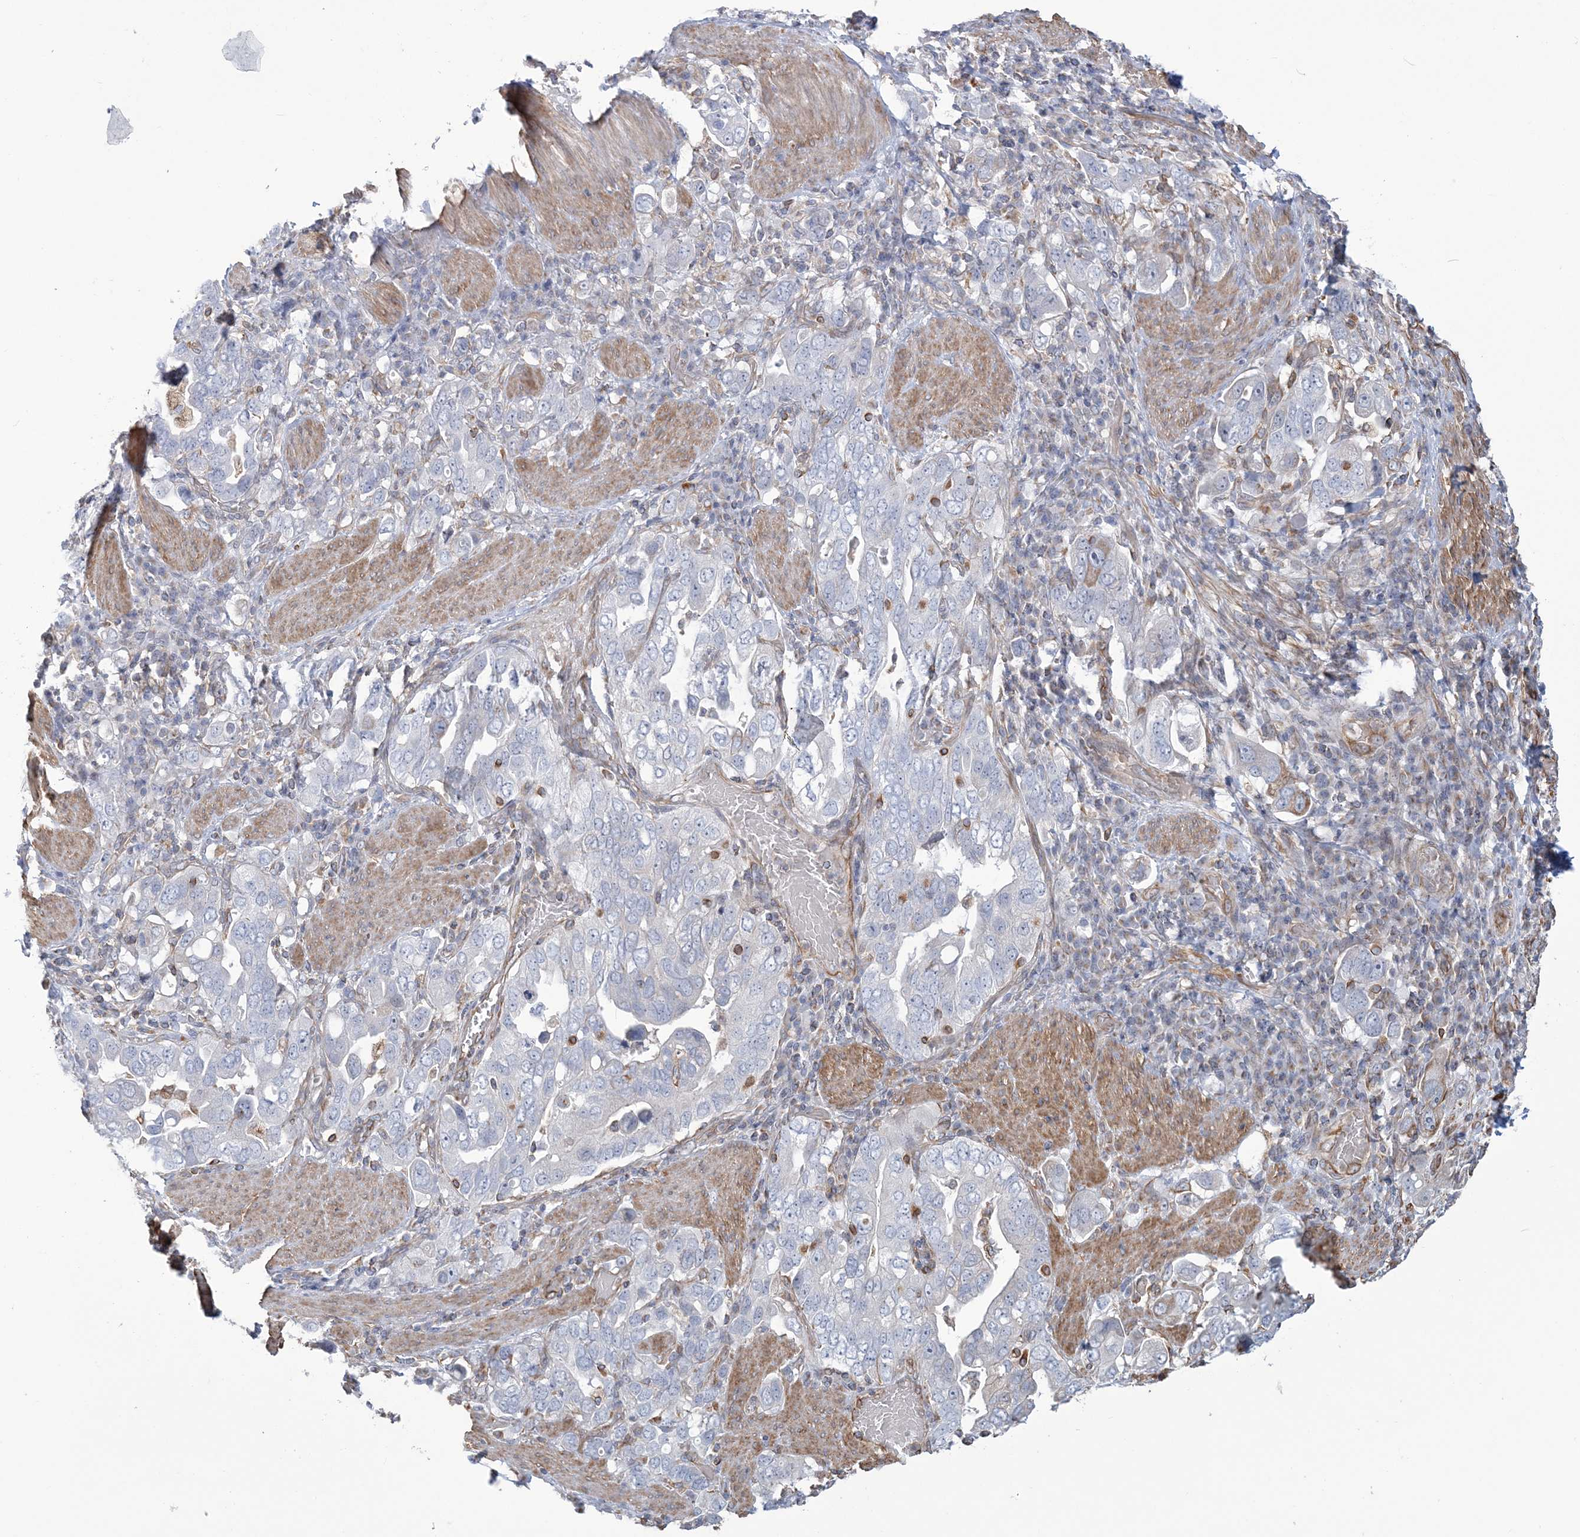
{"staining": {"intensity": "negative", "quantity": "none", "location": "none"}, "tissue": "stomach cancer", "cell_type": "Tumor cells", "image_type": "cancer", "snomed": [{"axis": "morphology", "description": "Adenocarcinoma, NOS"}, {"axis": "topography", "description": "Stomach, upper"}], "caption": "IHC of human stomach cancer shows no positivity in tumor cells.", "gene": "ZNF821", "patient": {"sex": "male", "age": 62}}